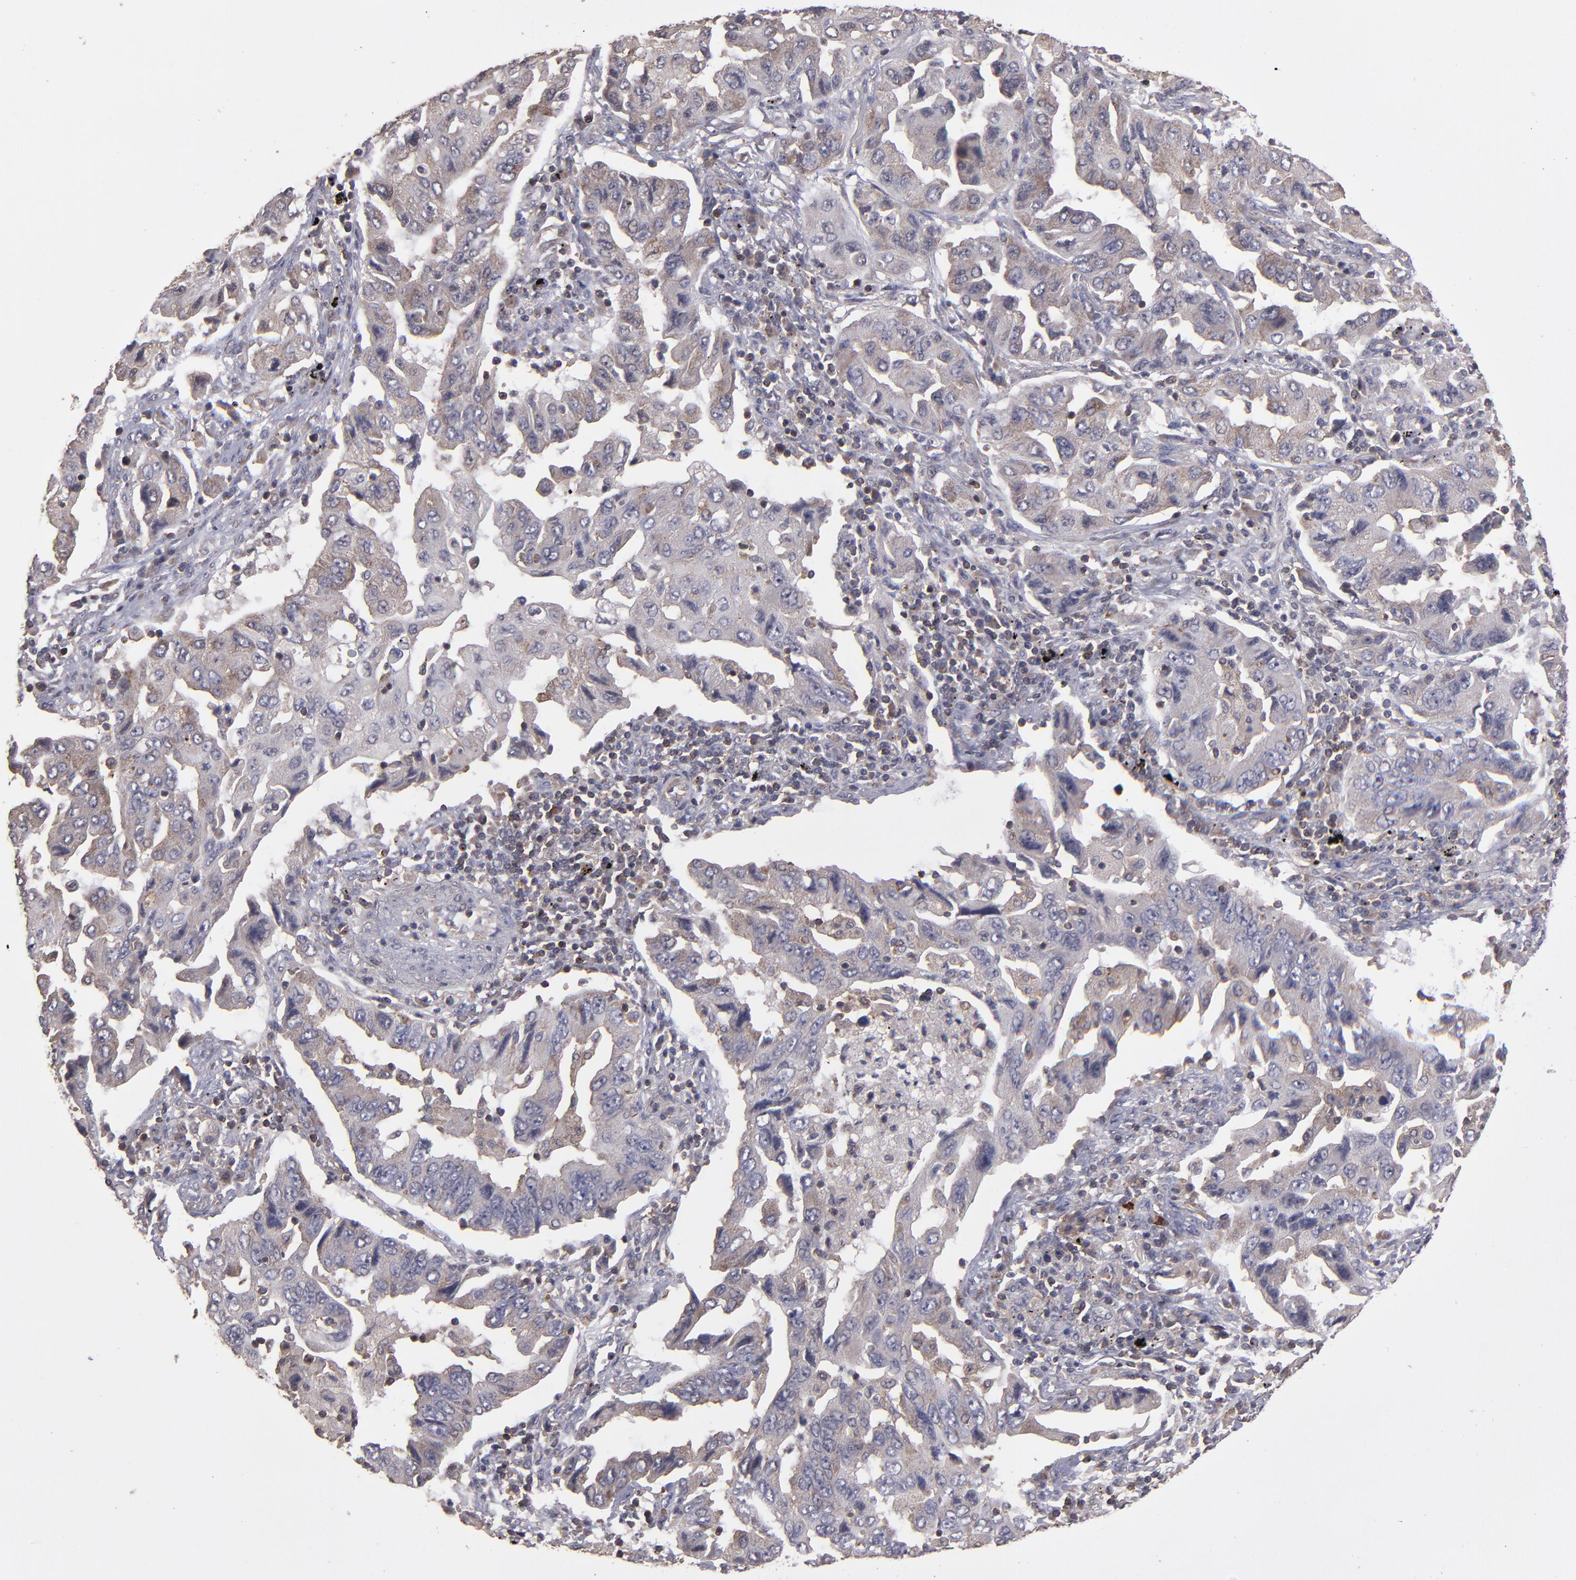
{"staining": {"intensity": "weak", "quantity": "25%-75%", "location": "cytoplasmic/membranous"}, "tissue": "lung cancer", "cell_type": "Tumor cells", "image_type": "cancer", "snomed": [{"axis": "morphology", "description": "Adenocarcinoma, NOS"}, {"axis": "topography", "description": "Lung"}], "caption": "Immunohistochemical staining of human lung cancer shows weak cytoplasmic/membranous protein staining in about 25%-75% of tumor cells.", "gene": "NF2", "patient": {"sex": "female", "age": 65}}